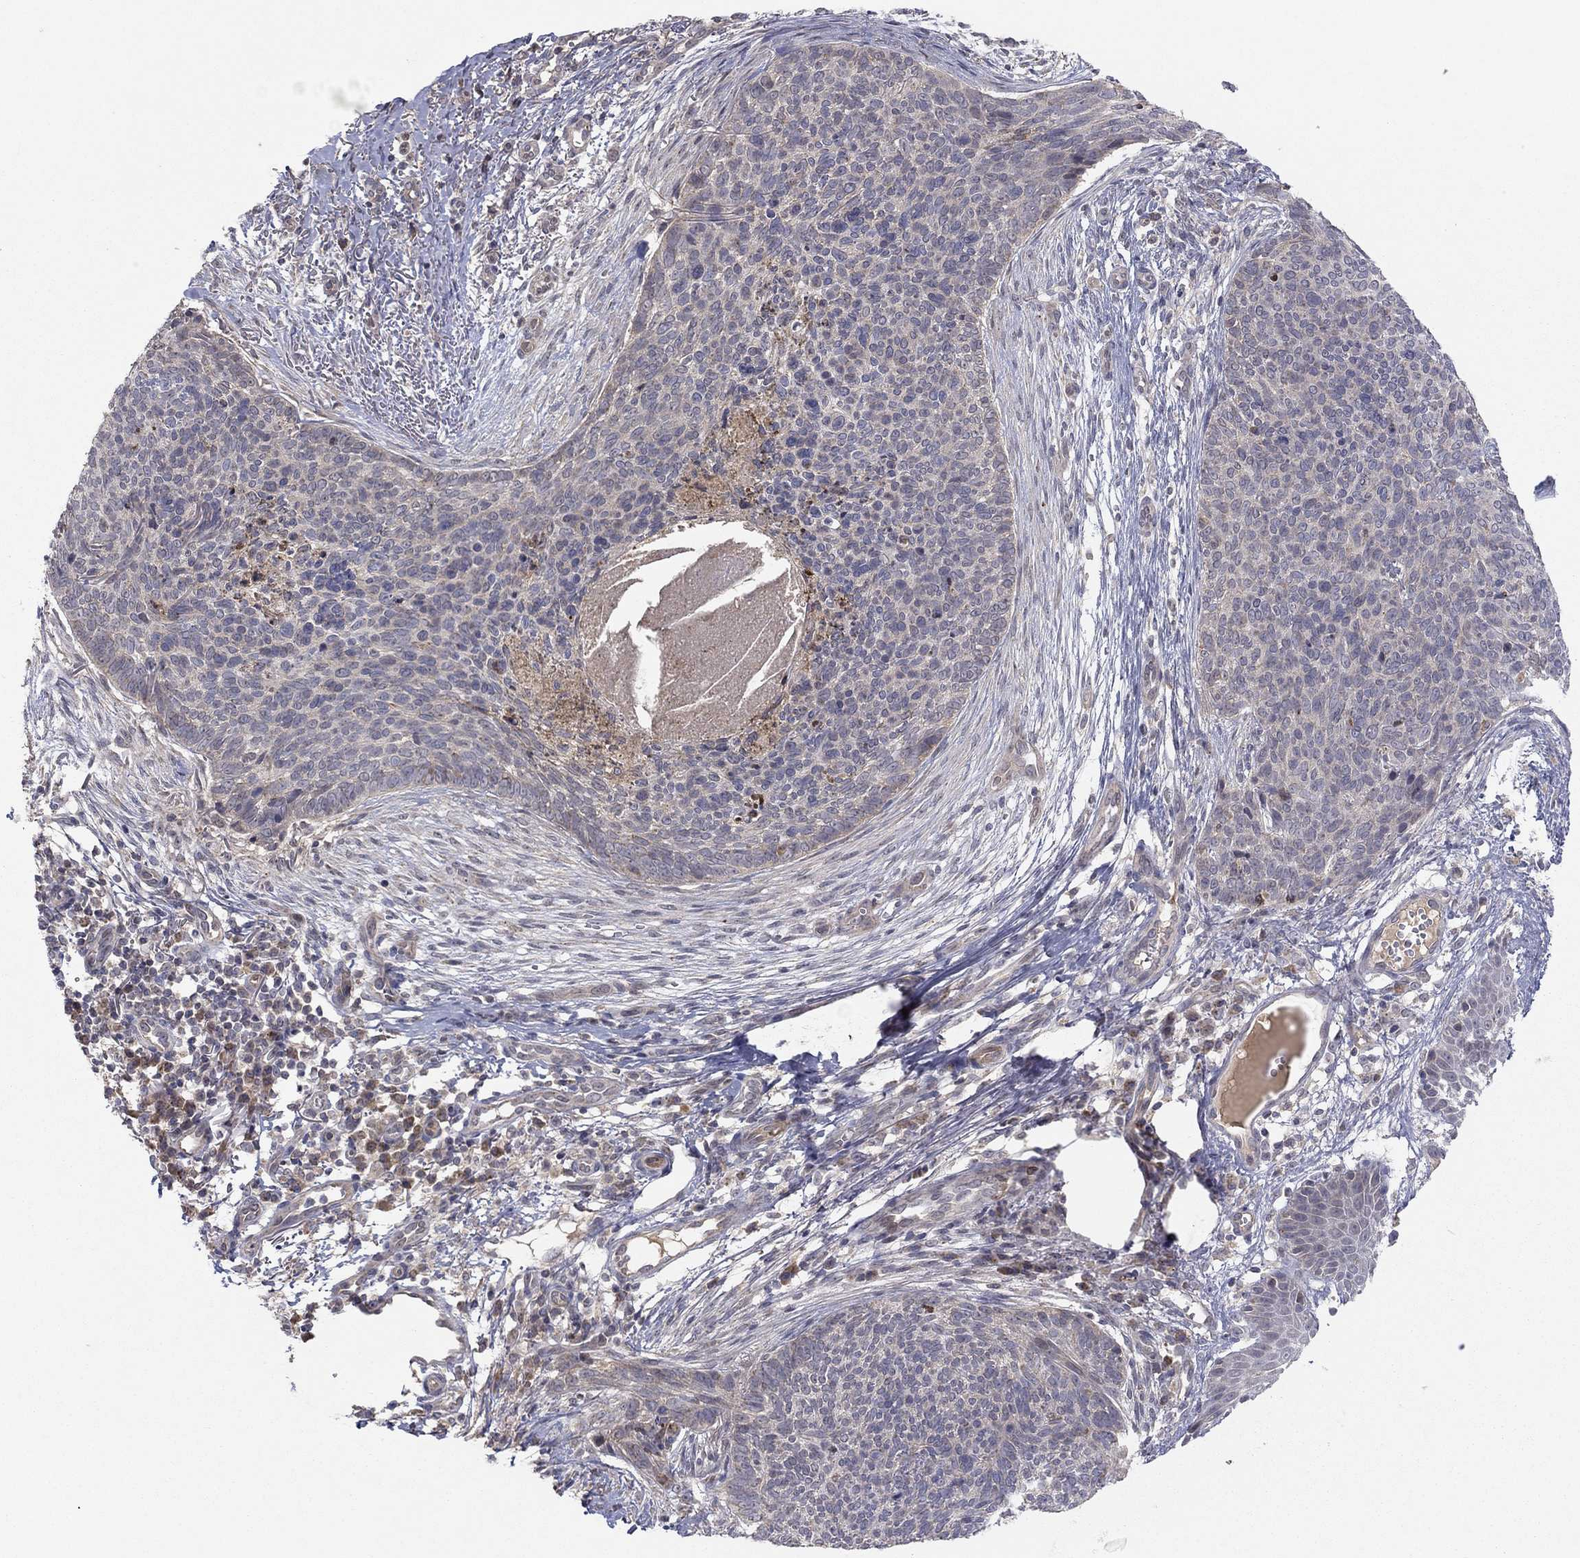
{"staining": {"intensity": "negative", "quantity": "none", "location": "none"}, "tissue": "skin cancer", "cell_type": "Tumor cells", "image_type": "cancer", "snomed": [{"axis": "morphology", "description": "Basal cell carcinoma"}, {"axis": "topography", "description": "Skin"}], "caption": "A micrograph of skin basal cell carcinoma stained for a protein displays no brown staining in tumor cells.", "gene": "CRACDL", "patient": {"sex": "male", "age": 64}}